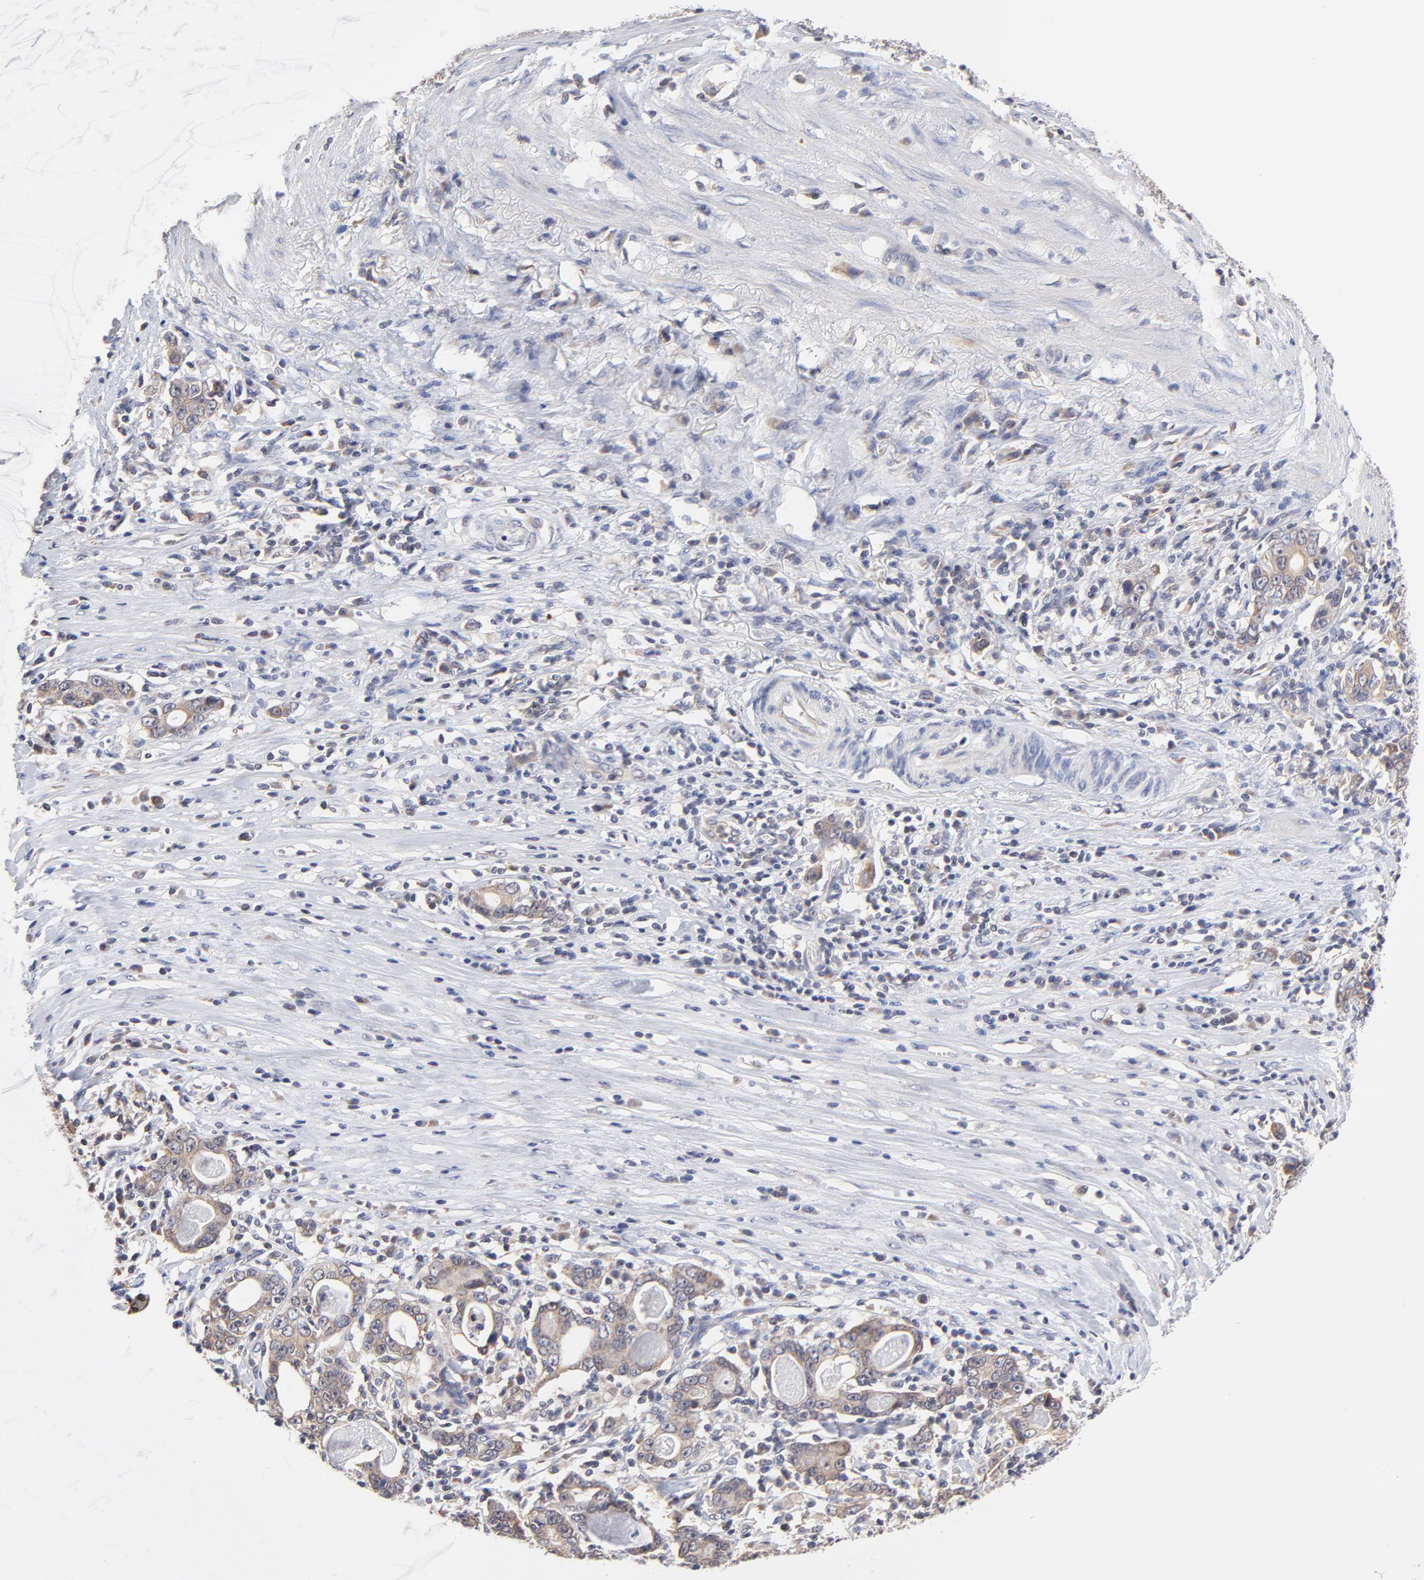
{"staining": {"intensity": "weak", "quantity": ">75%", "location": "cytoplasmic/membranous"}, "tissue": "stomach cancer", "cell_type": "Tumor cells", "image_type": "cancer", "snomed": [{"axis": "morphology", "description": "Adenocarcinoma, NOS"}, {"axis": "topography", "description": "Stomach, lower"}], "caption": "Immunohistochemical staining of human stomach cancer exhibits weak cytoplasmic/membranous protein staining in approximately >75% of tumor cells. The staining was performed using DAB (3,3'-diaminobenzidine) to visualize the protein expression in brown, while the nuclei were stained in blue with hematoxylin (Magnification: 20x).", "gene": "PCMT1", "patient": {"sex": "female", "age": 72}}